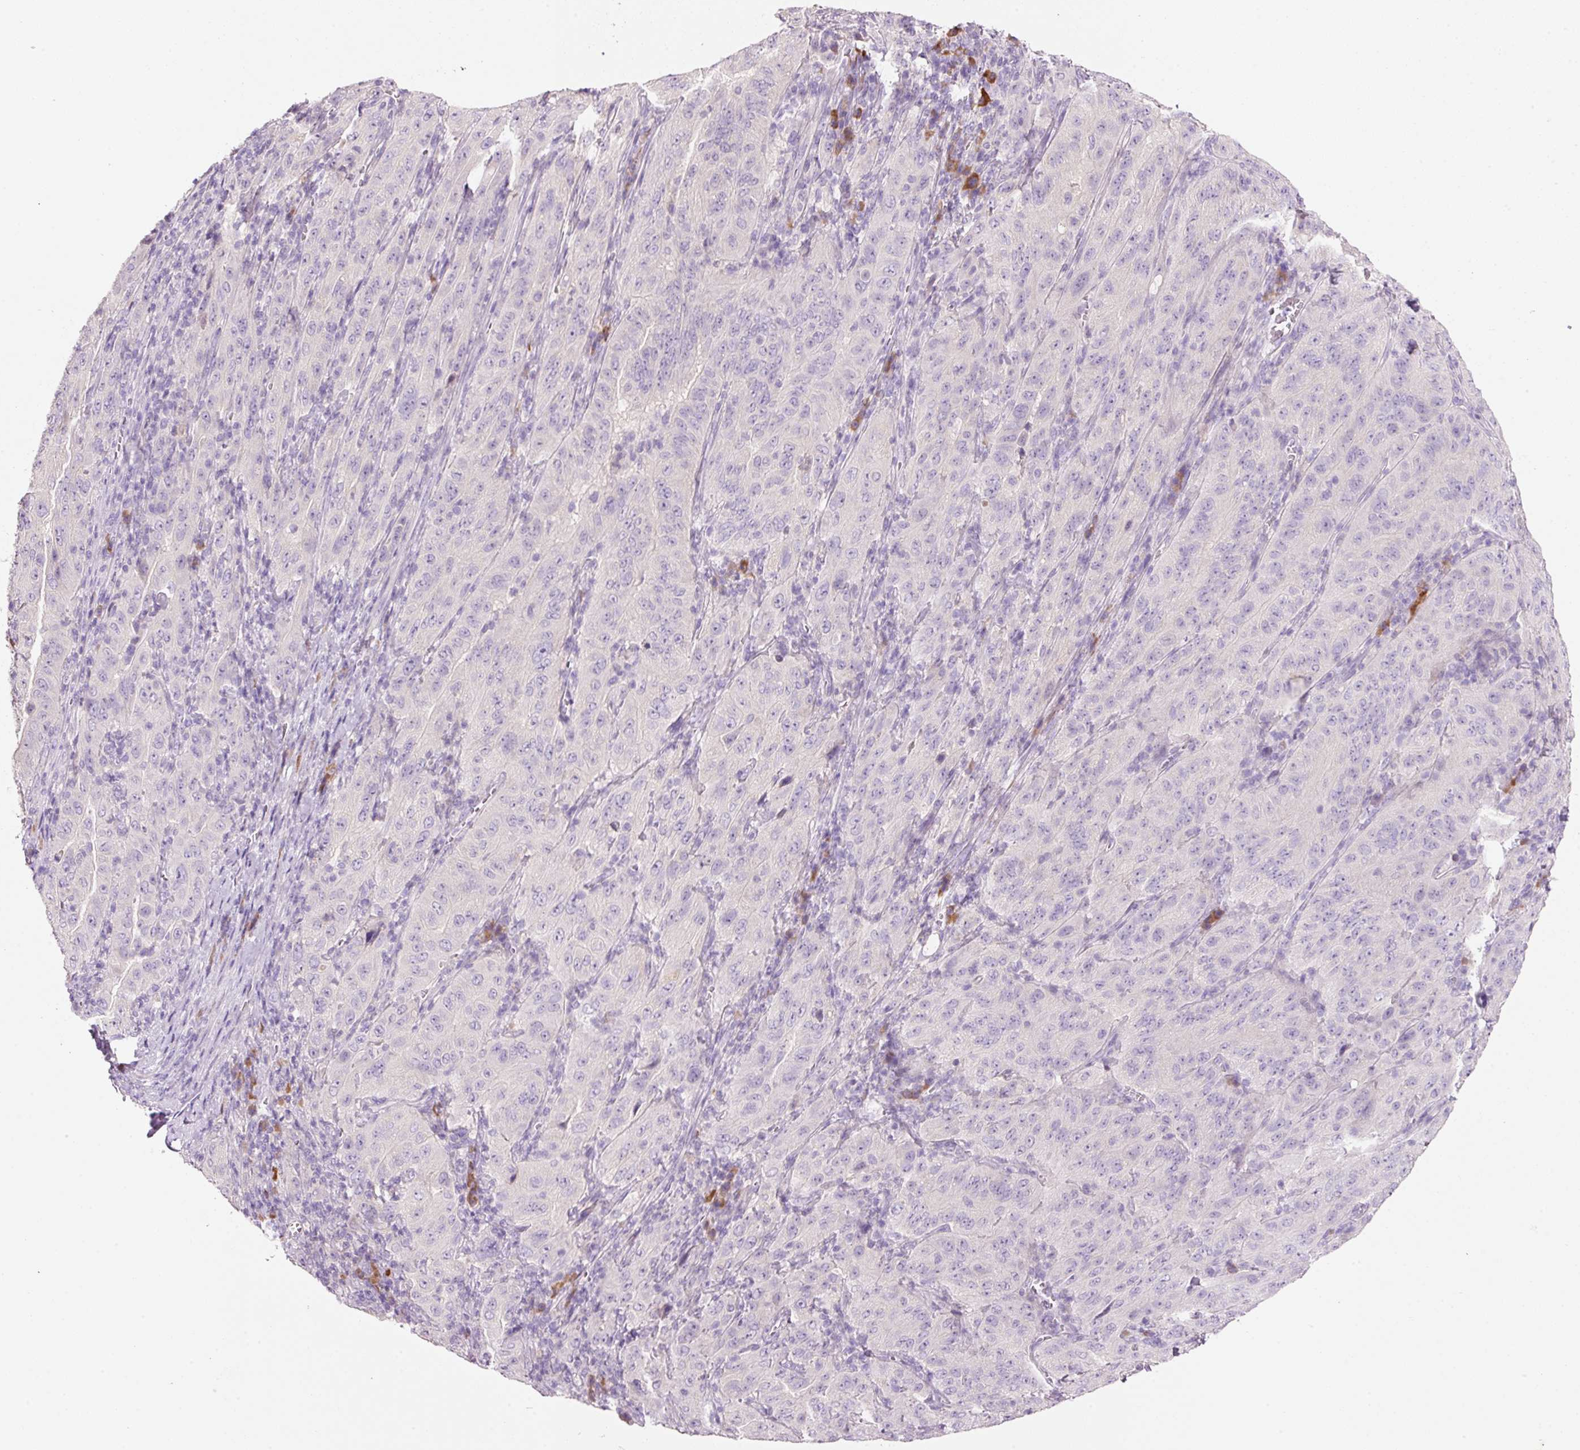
{"staining": {"intensity": "negative", "quantity": "none", "location": "none"}, "tissue": "pancreatic cancer", "cell_type": "Tumor cells", "image_type": "cancer", "snomed": [{"axis": "morphology", "description": "Adenocarcinoma, NOS"}, {"axis": "topography", "description": "Pancreas"}], "caption": "IHC micrograph of adenocarcinoma (pancreatic) stained for a protein (brown), which demonstrates no positivity in tumor cells.", "gene": "TENT5C", "patient": {"sex": "male", "age": 63}}